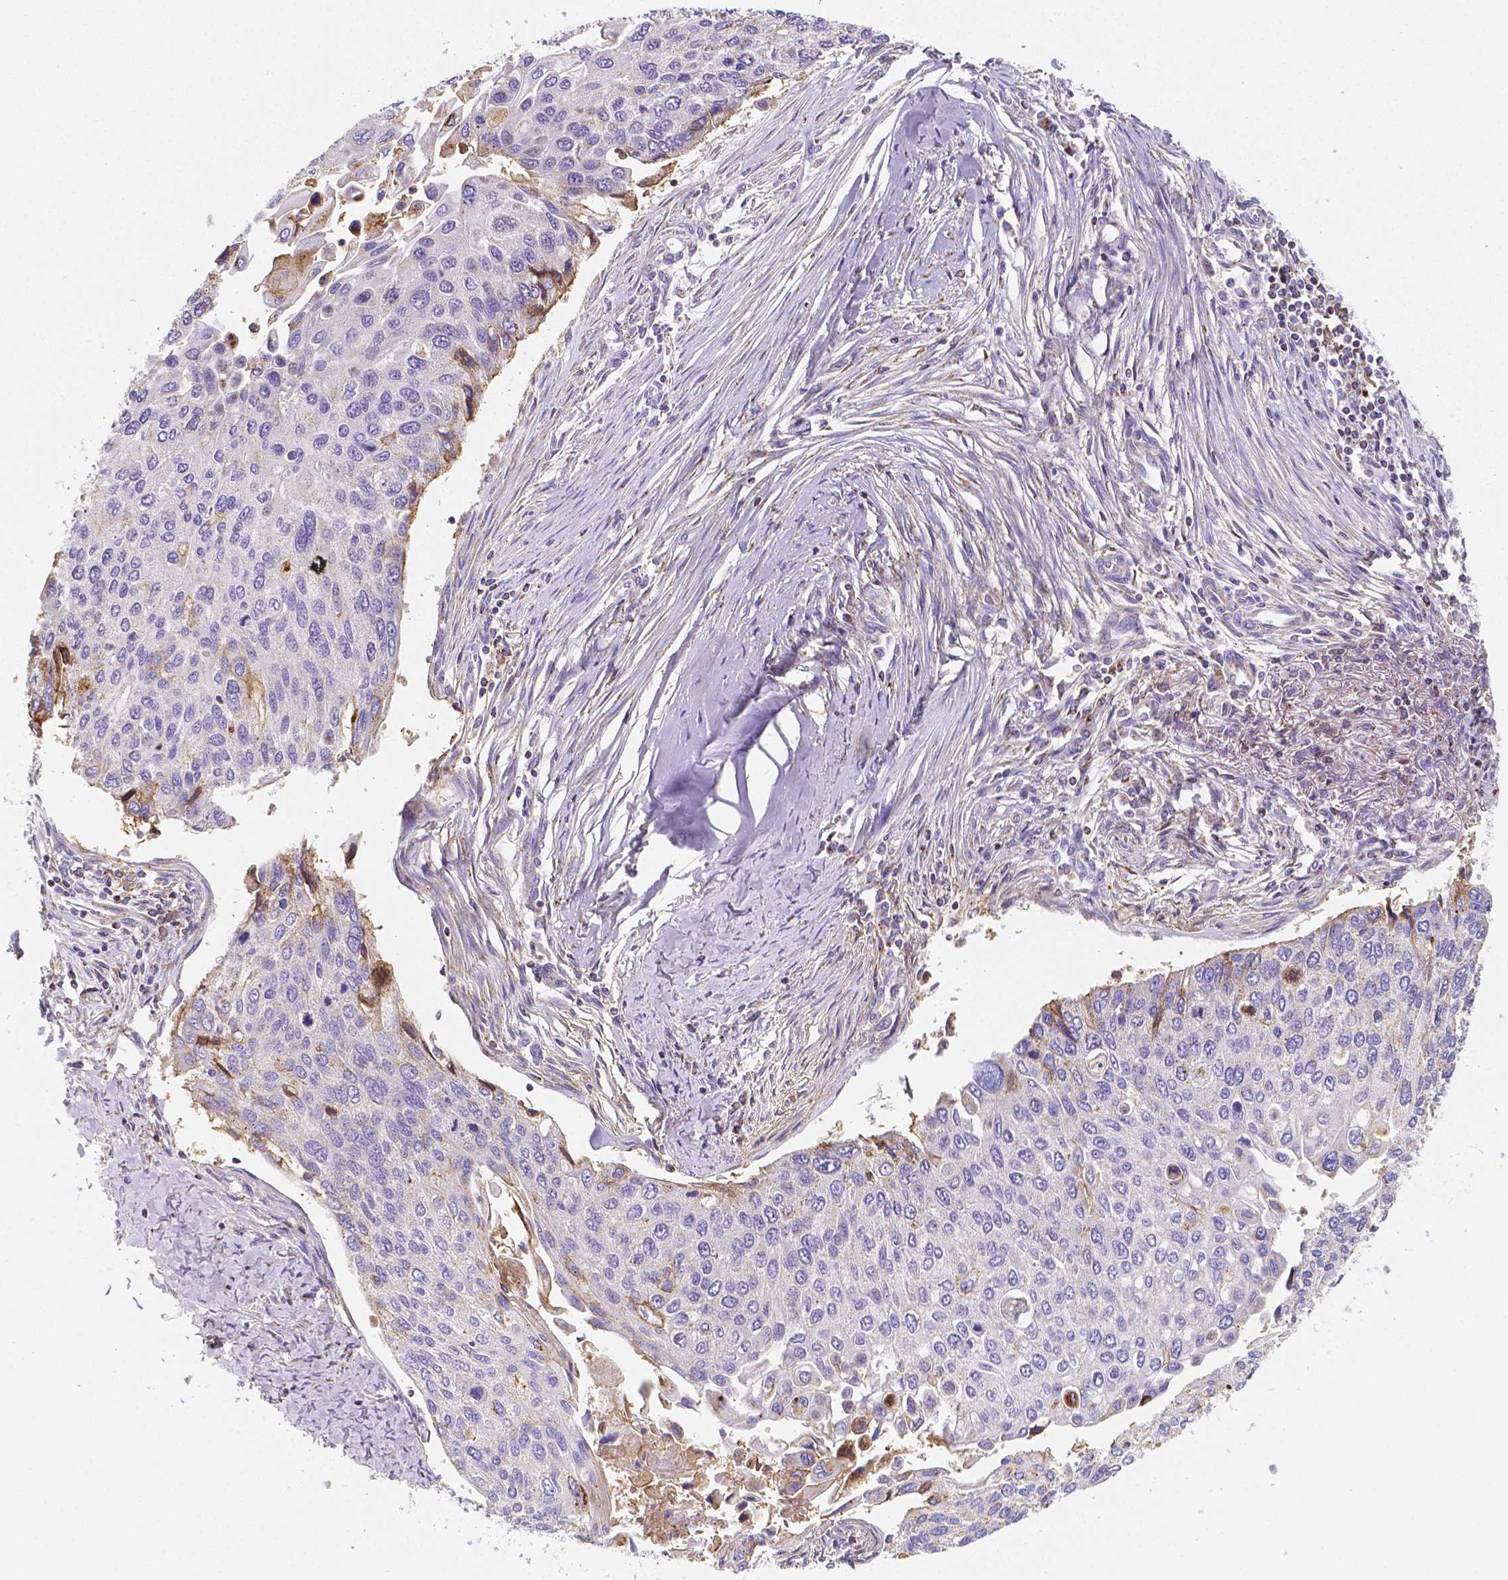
{"staining": {"intensity": "negative", "quantity": "none", "location": "none"}, "tissue": "lung cancer", "cell_type": "Tumor cells", "image_type": "cancer", "snomed": [{"axis": "morphology", "description": "Squamous cell carcinoma, NOS"}, {"axis": "morphology", "description": "Squamous cell carcinoma, metastatic, NOS"}, {"axis": "topography", "description": "Lung"}], "caption": "Immunohistochemistry (IHC) histopathology image of neoplastic tissue: lung metastatic squamous cell carcinoma stained with DAB (3,3'-diaminobenzidine) reveals no significant protein positivity in tumor cells. (Brightfield microscopy of DAB (3,3'-diaminobenzidine) immunohistochemistry (IHC) at high magnification).", "gene": "GABRD", "patient": {"sex": "male", "age": 63}}